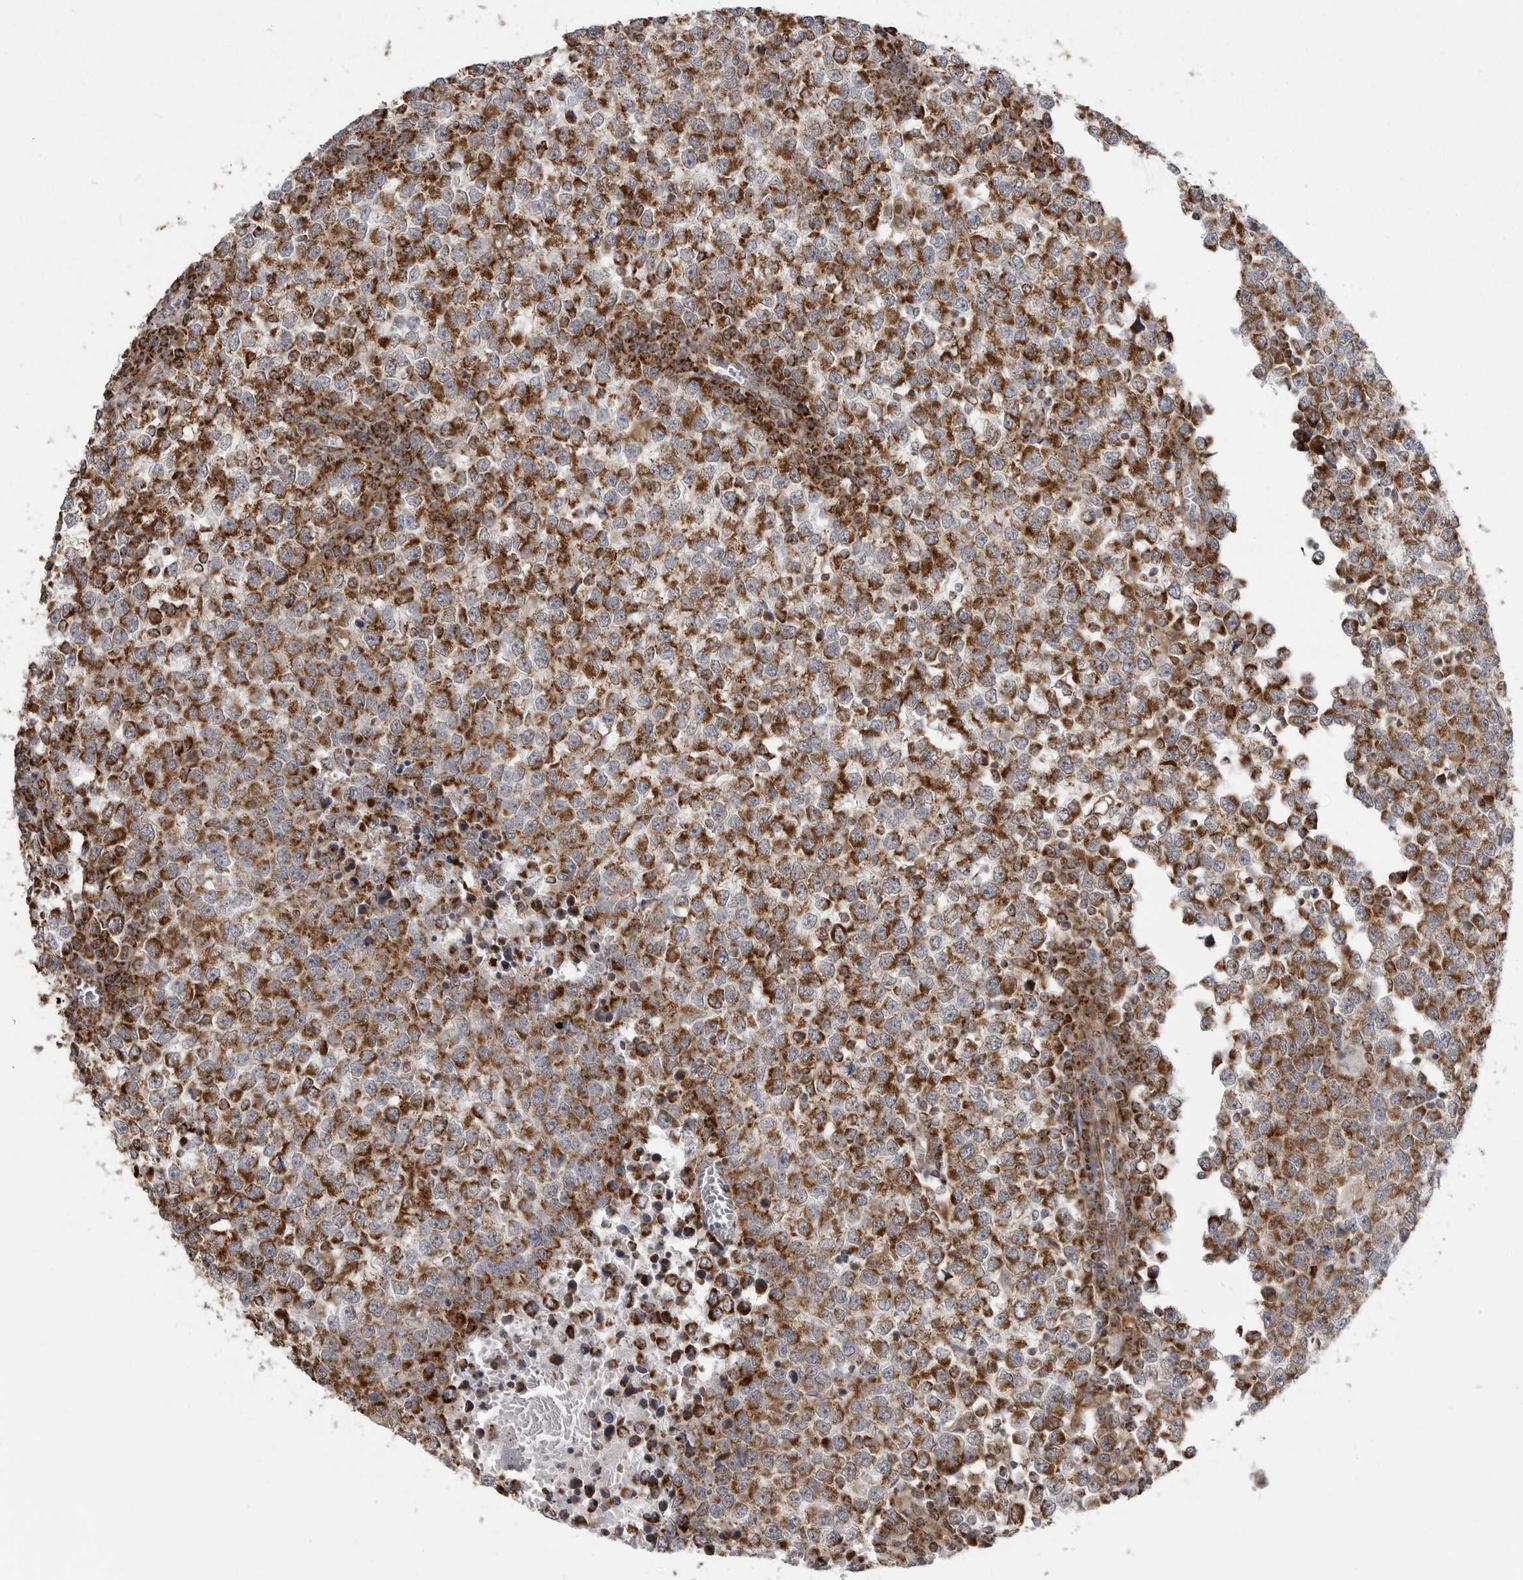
{"staining": {"intensity": "strong", "quantity": ">75%", "location": "cytoplasmic/membranous"}, "tissue": "testis cancer", "cell_type": "Tumor cells", "image_type": "cancer", "snomed": [{"axis": "morphology", "description": "Seminoma, NOS"}, {"axis": "topography", "description": "Testis"}], "caption": "Human seminoma (testis) stained for a protein (brown) displays strong cytoplasmic/membranous positive expression in about >75% of tumor cells.", "gene": "FH", "patient": {"sex": "male", "age": 65}}